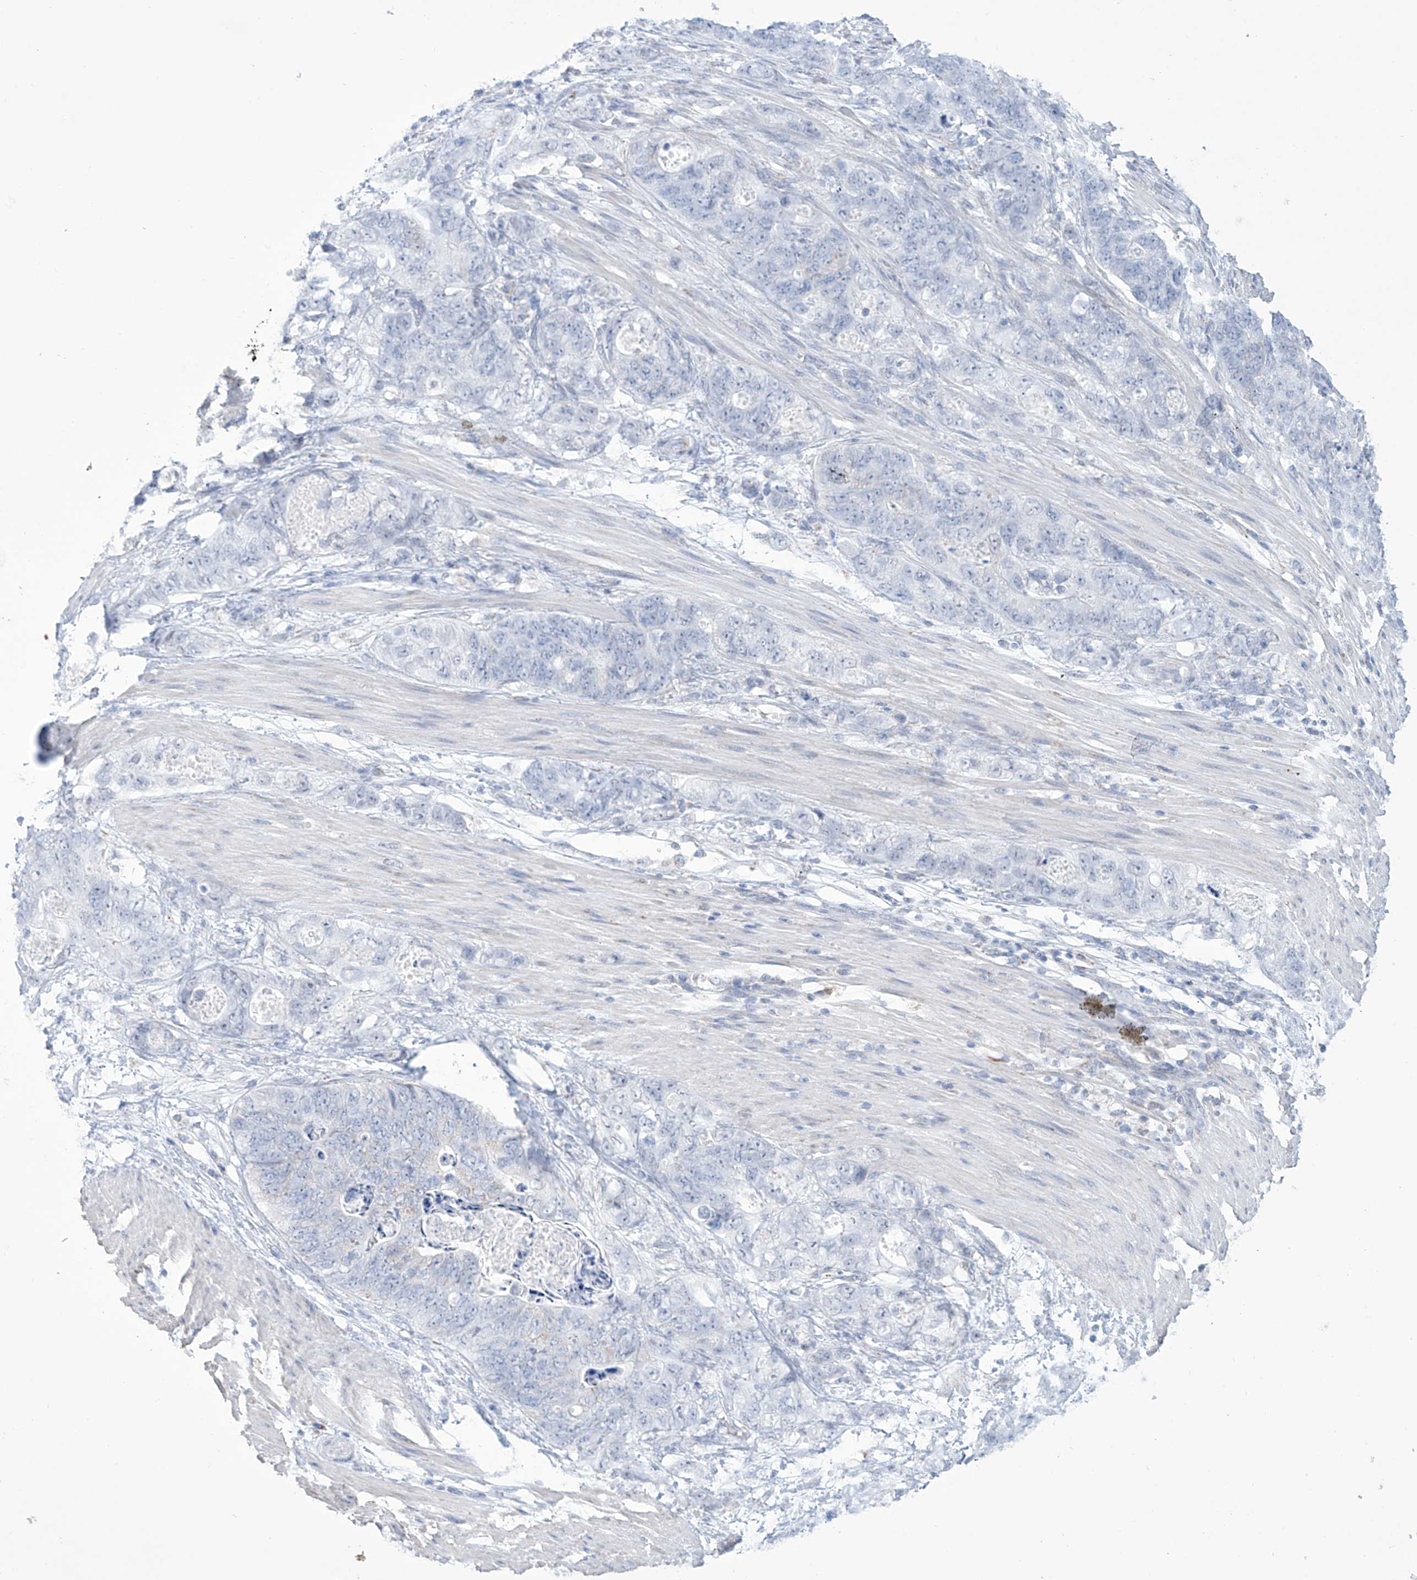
{"staining": {"intensity": "negative", "quantity": "none", "location": "none"}, "tissue": "stomach cancer", "cell_type": "Tumor cells", "image_type": "cancer", "snomed": [{"axis": "morphology", "description": "Normal tissue, NOS"}, {"axis": "morphology", "description": "Adenocarcinoma, NOS"}, {"axis": "topography", "description": "Stomach"}], "caption": "The micrograph exhibits no significant staining in tumor cells of stomach cancer (adenocarcinoma).", "gene": "ALDH6A1", "patient": {"sex": "female", "age": 89}}